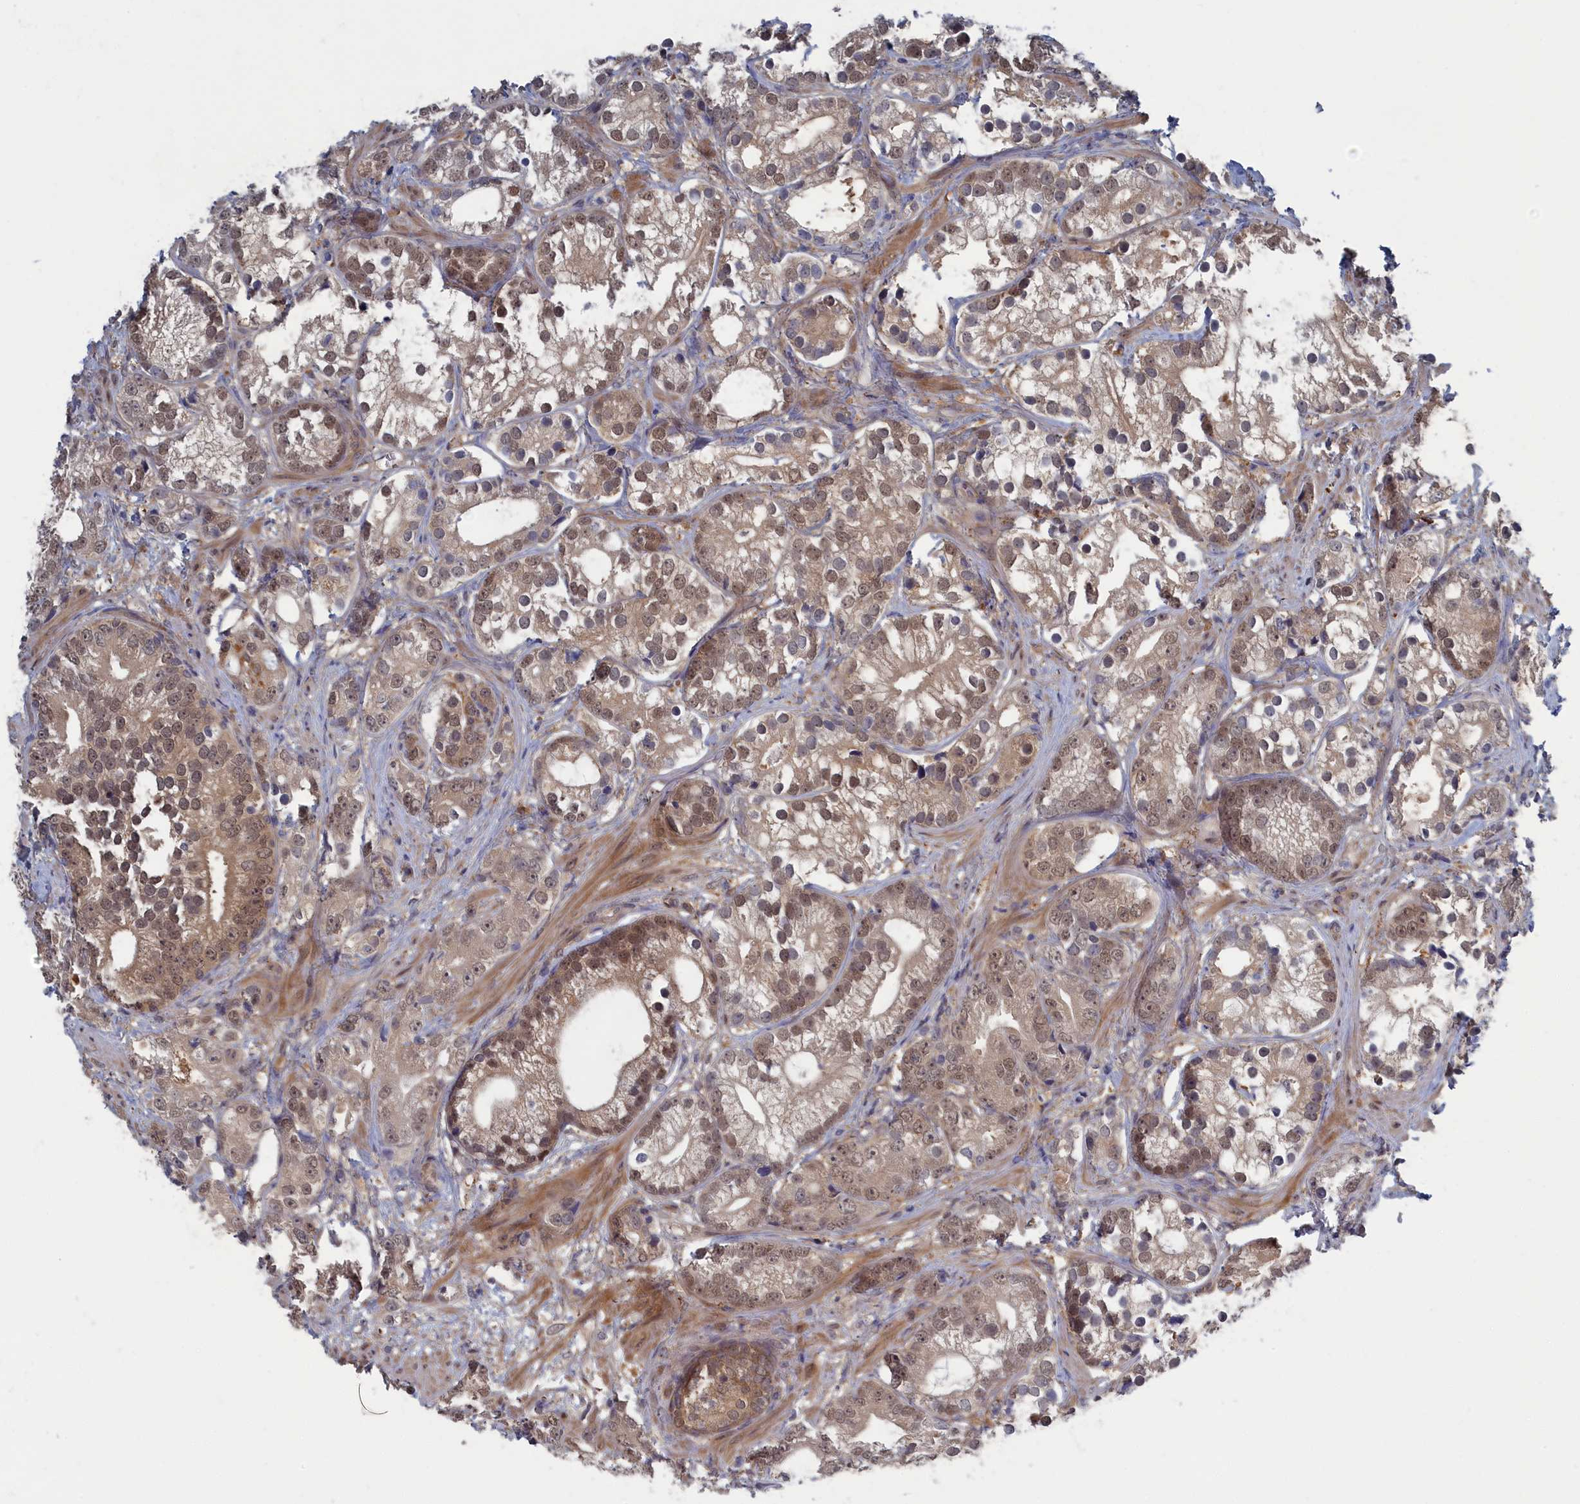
{"staining": {"intensity": "moderate", "quantity": ">75%", "location": "nuclear"}, "tissue": "prostate cancer", "cell_type": "Tumor cells", "image_type": "cancer", "snomed": [{"axis": "morphology", "description": "Adenocarcinoma, High grade"}, {"axis": "topography", "description": "Prostate"}], "caption": "Immunohistochemical staining of high-grade adenocarcinoma (prostate) demonstrates moderate nuclear protein expression in approximately >75% of tumor cells.", "gene": "IRGQ", "patient": {"sex": "male", "age": 75}}